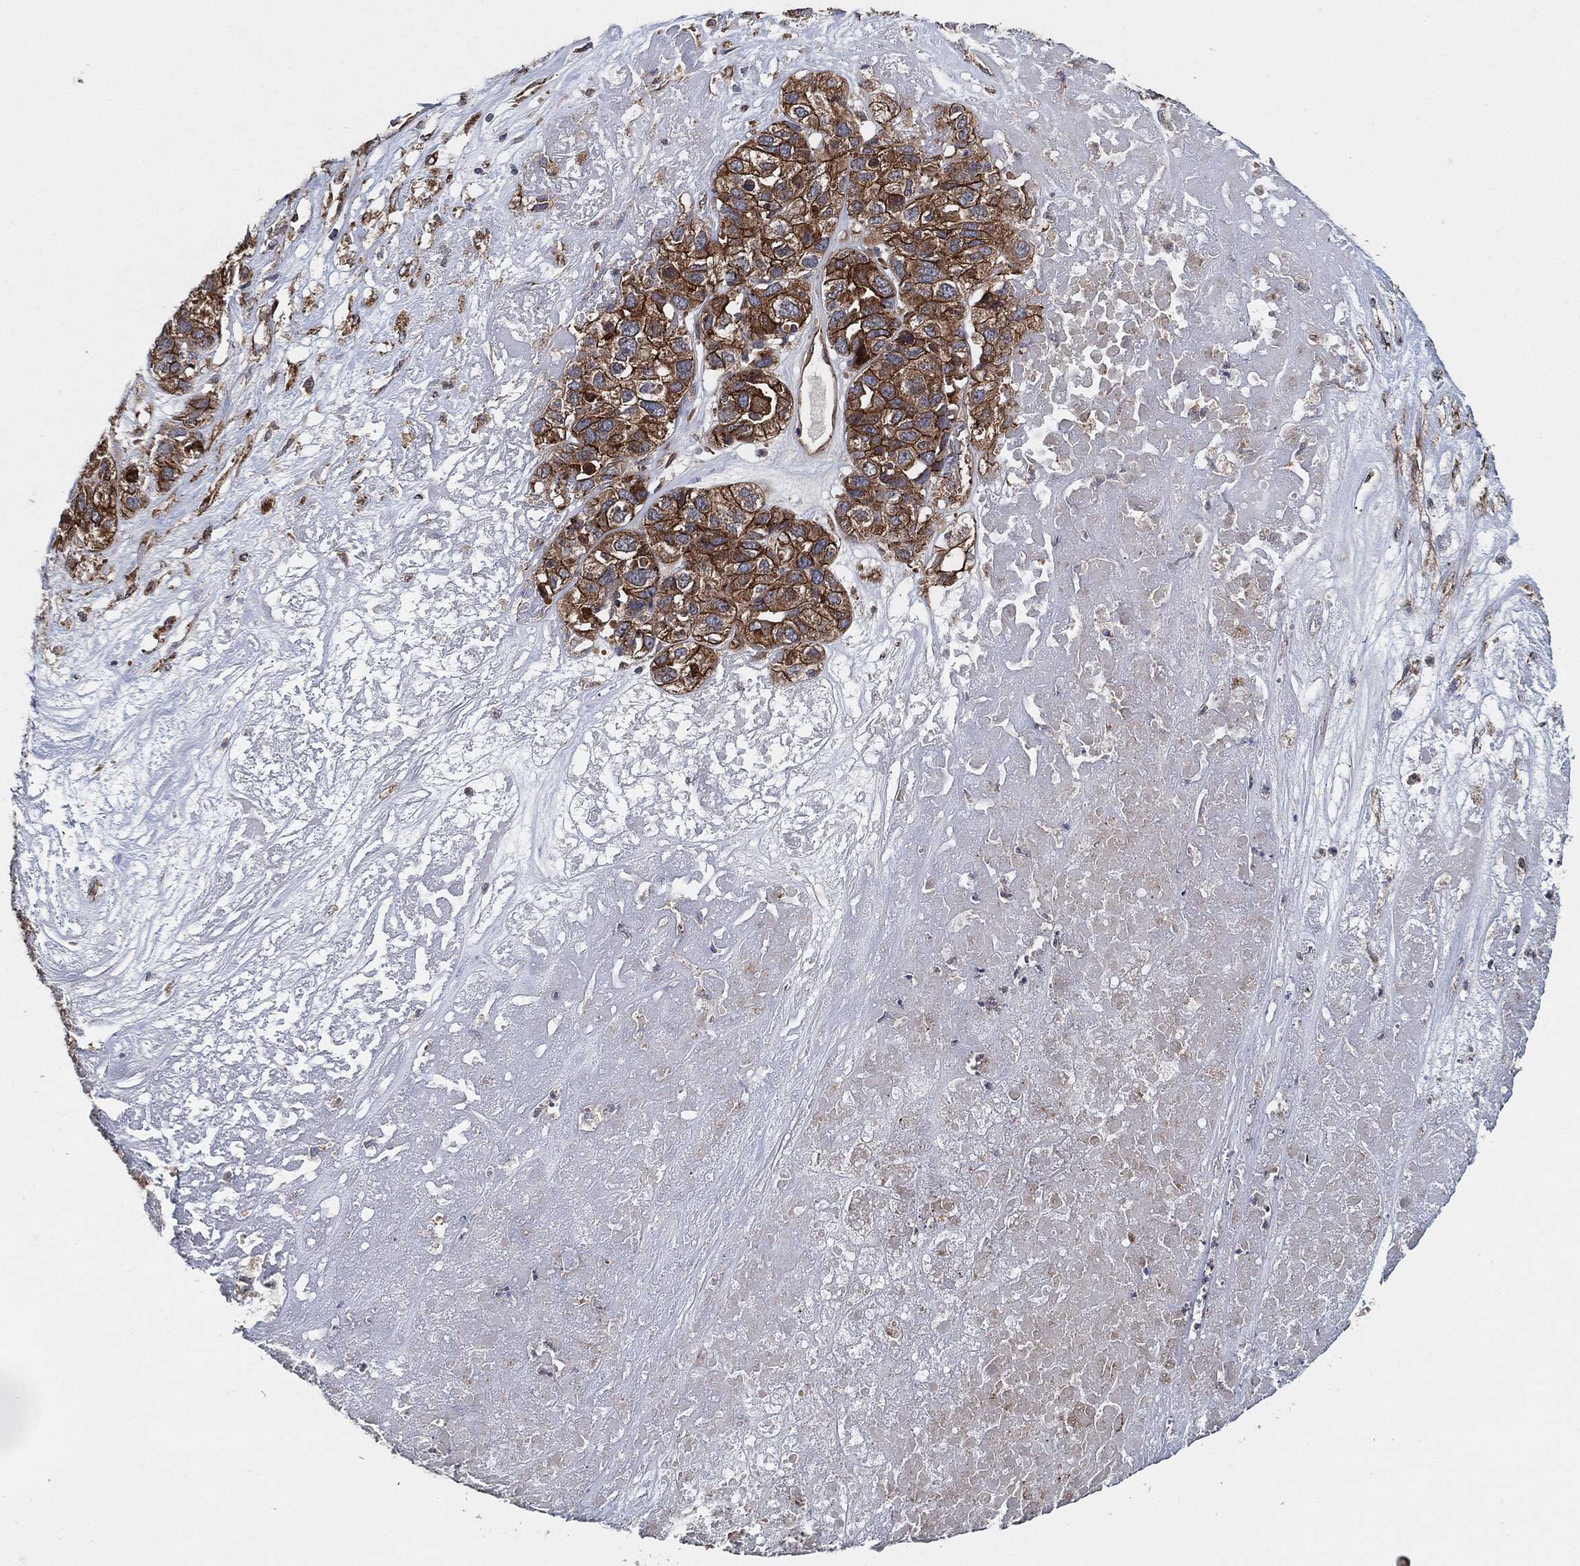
{"staining": {"intensity": "strong", "quantity": ">75%", "location": "cytoplasmic/membranous"}, "tissue": "ovarian cancer", "cell_type": "Tumor cells", "image_type": "cancer", "snomed": [{"axis": "morphology", "description": "Cystadenocarcinoma, serous, NOS"}, {"axis": "topography", "description": "Ovary"}], "caption": "A high-resolution histopathology image shows immunohistochemistry (IHC) staining of ovarian cancer (serous cystadenocarcinoma), which demonstrates strong cytoplasmic/membranous staining in approximately >75% of tumor cells. (DAB IHC with brightfield microscopy, high magnification).", "gene": "CTNNA1", "patient": {"sex": "female", "age": 87}}